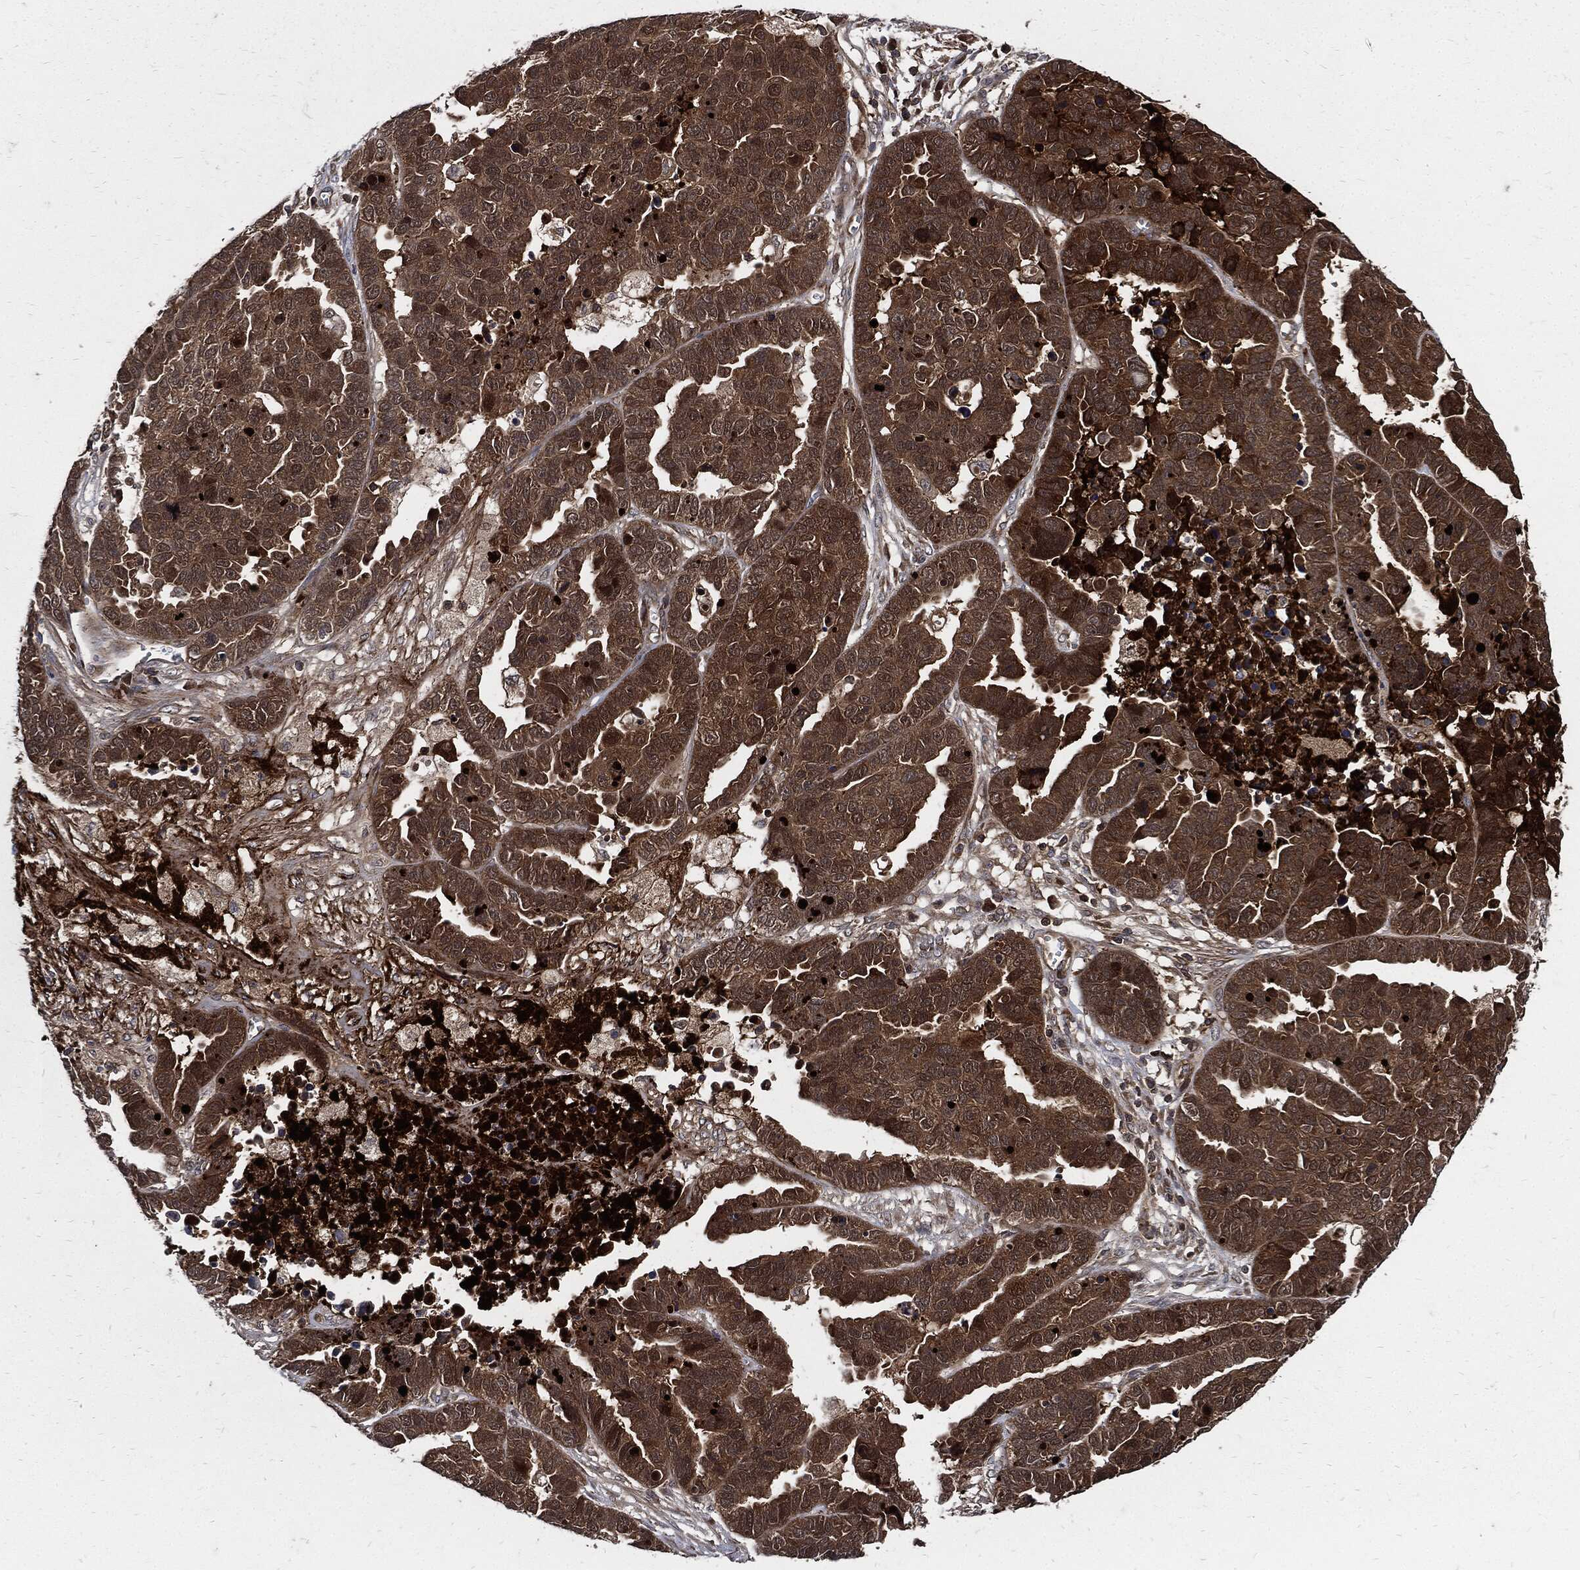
{"staining": {"intensity": "strong", "quantity": ">75%", "location": "cytoplasmic/membranous"}, "tissue": "ovarian cancer", "cell_type": "Tumor cells", "image_type": "cancer", "snomed": [{"axis": "morphology", "description": "Cystadenocarcinoma, serous, NOS"}, {"axis": "topography", "description": "Ovary"}], "caption": "Ovarian serous cystadenocarcinoma stained with immunohistochemistry shows strong cytoplasmic/membranous positivity in approximately >75% of tumor cells. (DAB (3,3'-diaminobenzidine) = brown stain, brightfield microscopy at high magnification).", "gene": "CLU", "patient": {"sex": "female", "age": 87}}